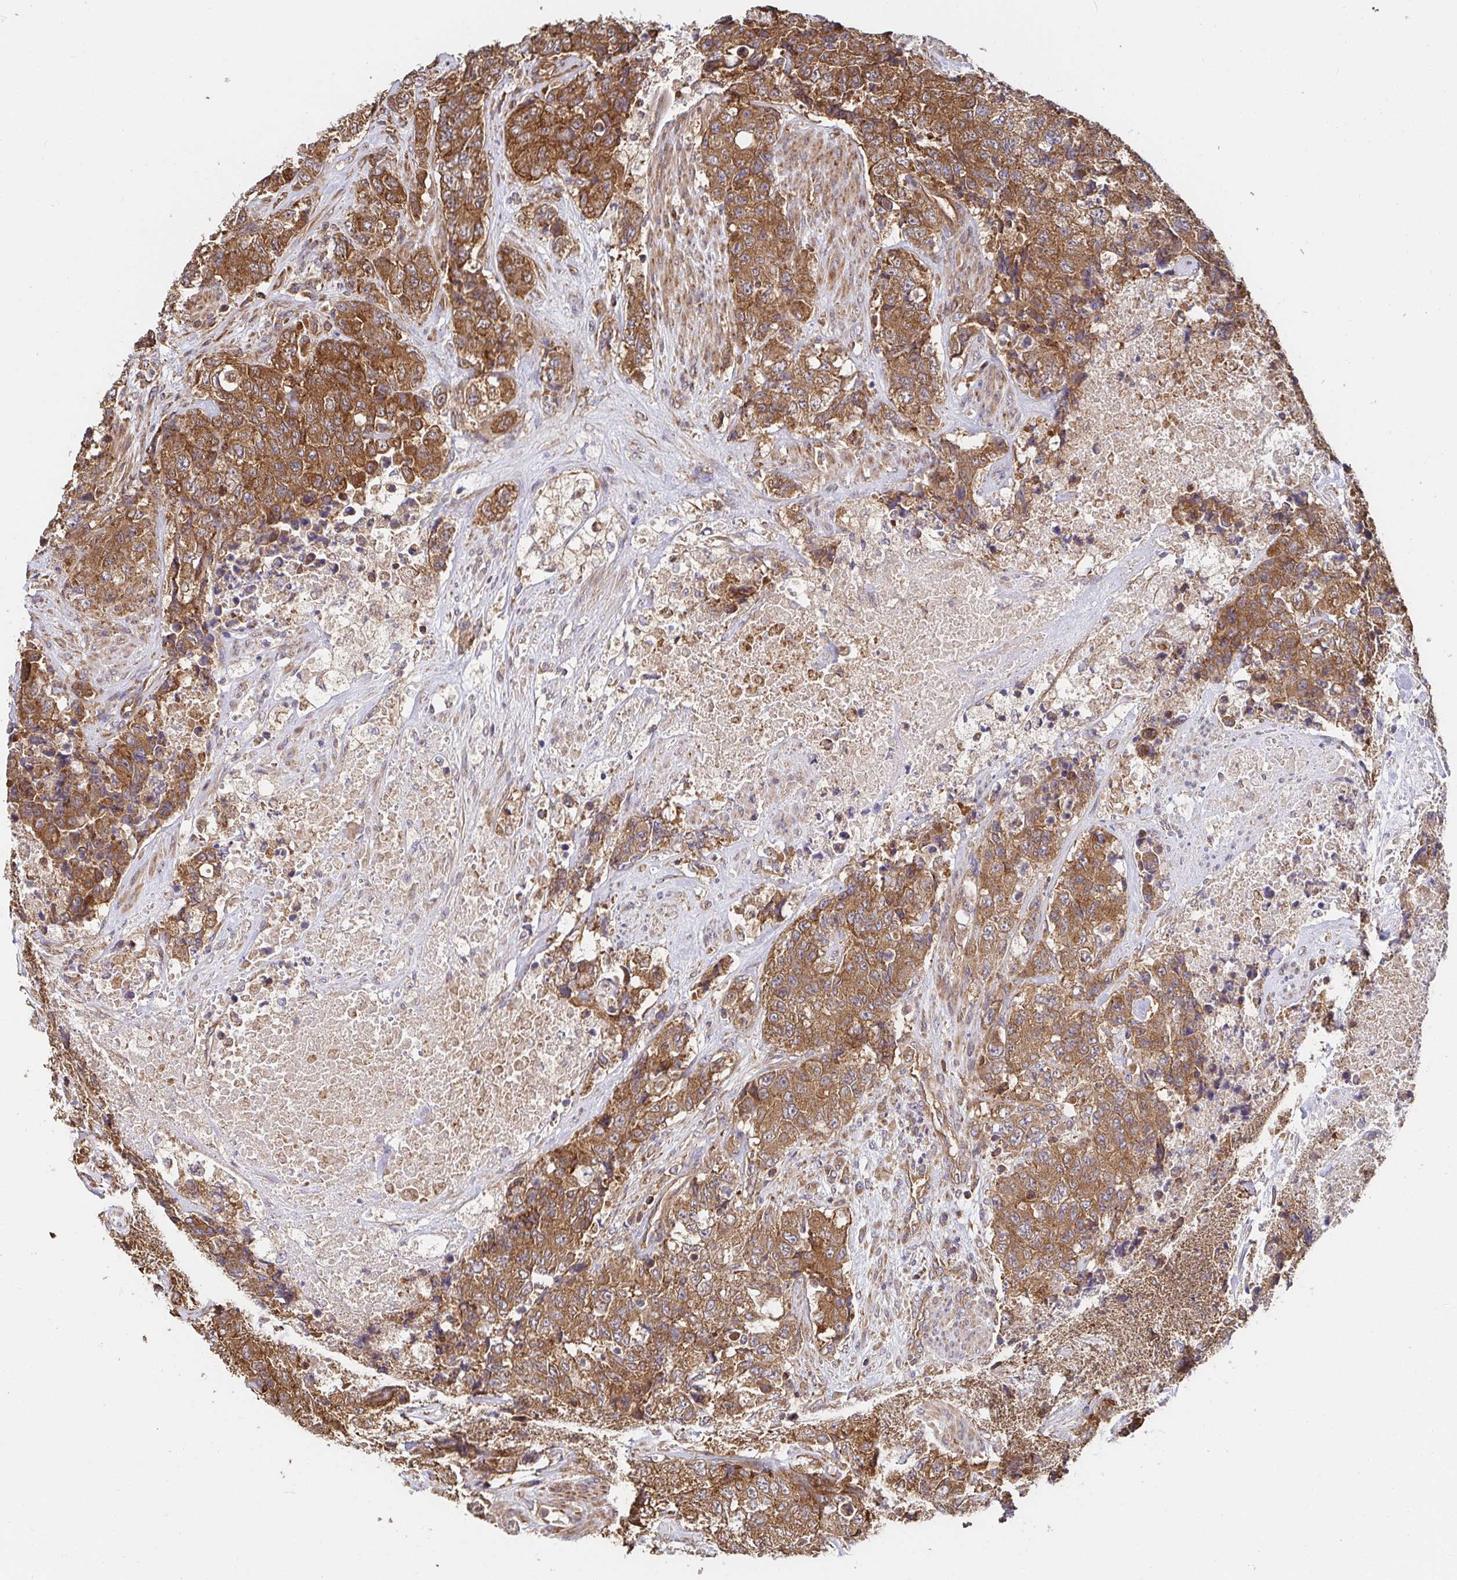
{"staining": {"intensity": "moderate", "quantity": ">75%", "location": "cytoplasmic/membranous"}, "tissue": "urothelial cancer", "cell_type": "Tumor cells", "image_type": "cancer", "snomed": [{"axis": "morphology", "description": "Urothelial carcinoma, High grade"}, {"axis": "topography", "description": "Urinary bladder"}], "caption": "This histopathology image reveals immunohistochemistry staining of high-grade urothelial carcinoma, with medium moderate cytoplasmic/membranous positivity in approximately >75% of tumor cells.", "gene": "APBB1", "patient": {"sex": "female", "age": 78}}